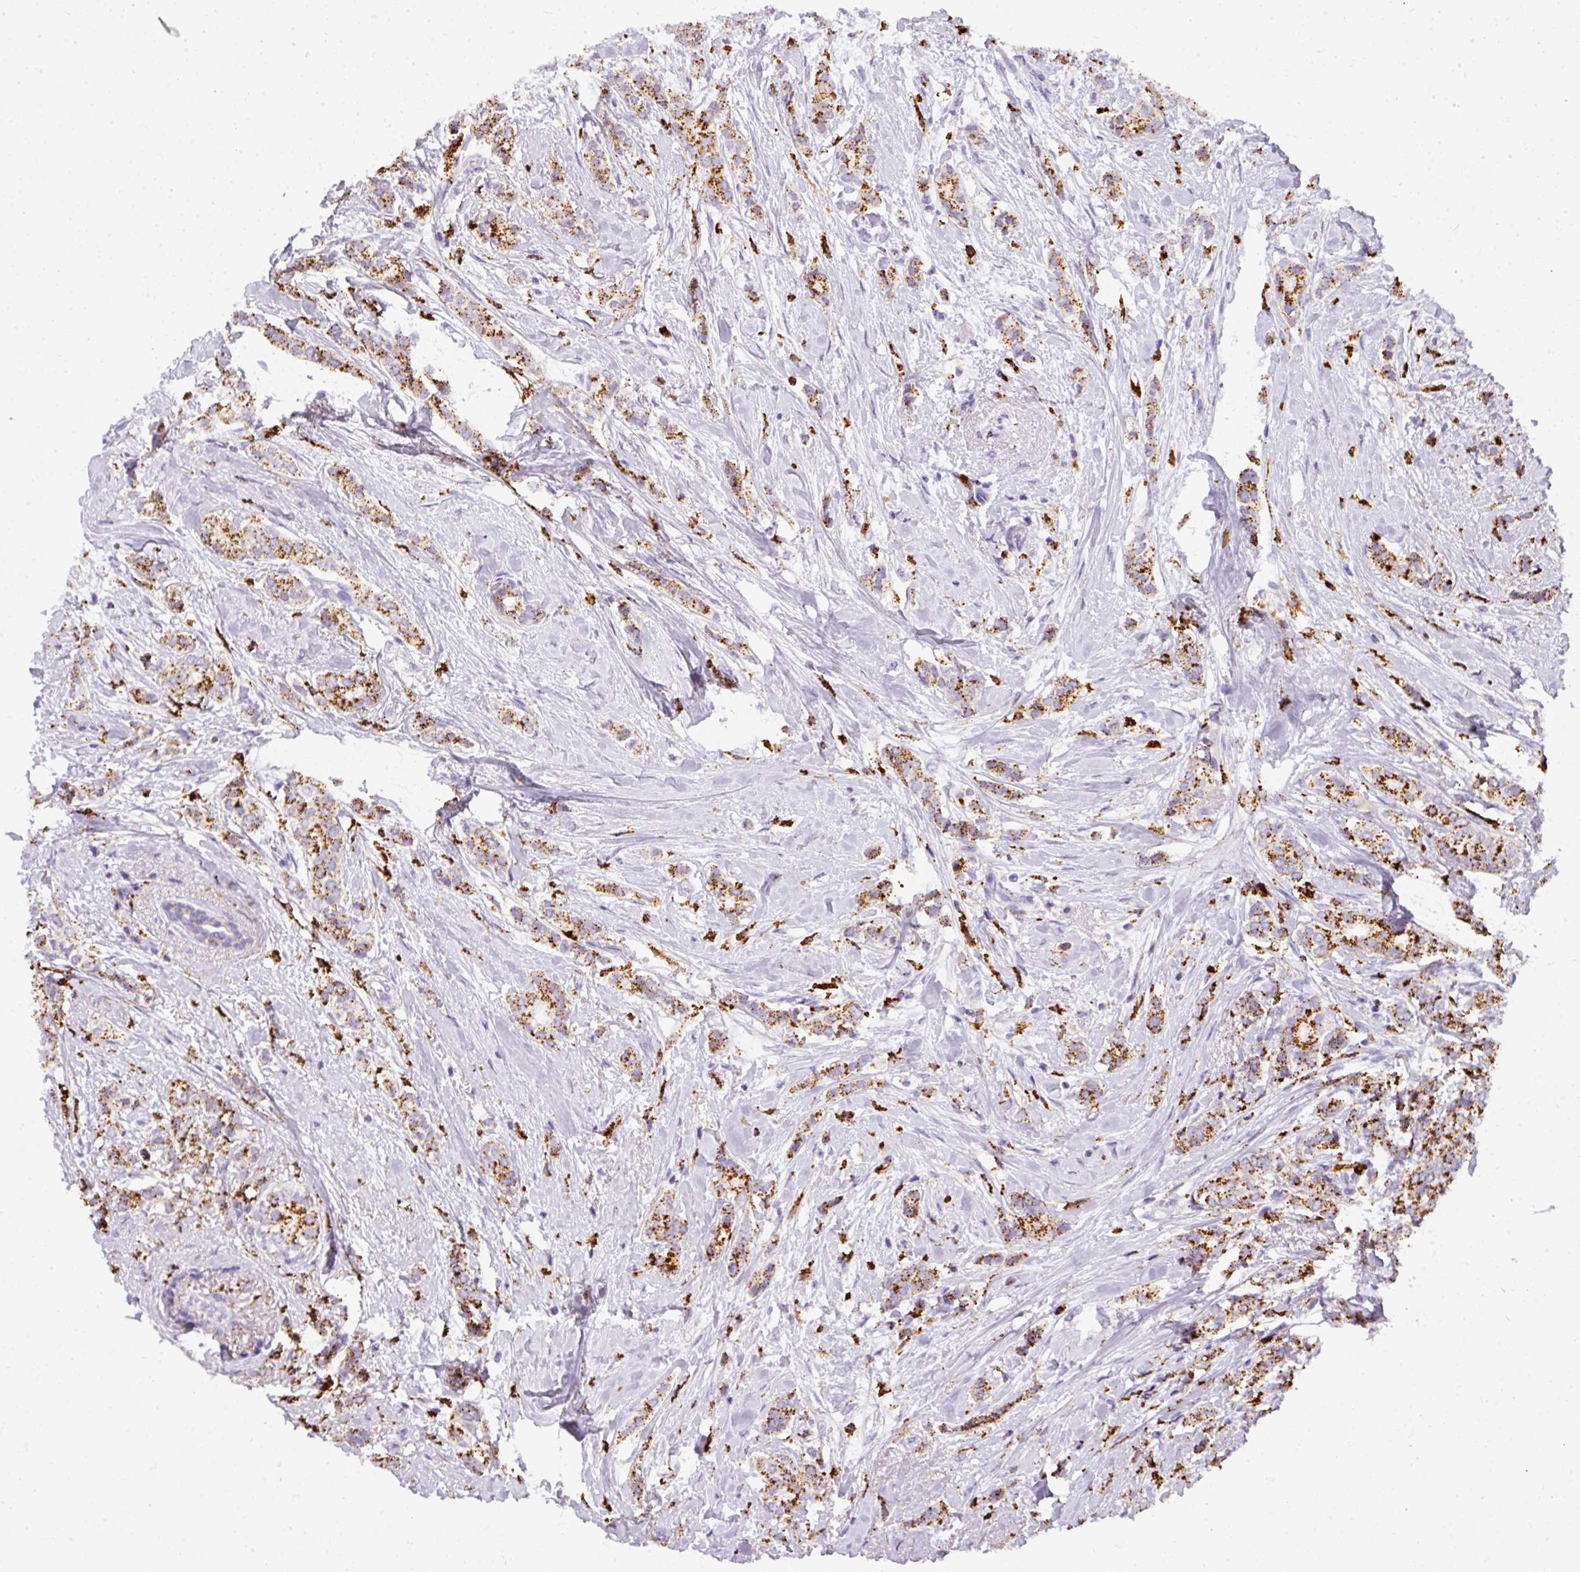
{"staining": {"intensity": "moderate", "quantity": ">75%", "location": "cytoplasmic/membranous"}, "tissue": "breast cancer", "cell_type": "Tumor cells", "image_type": "cancer", "snomed": [{"axis": "morphology", "description": "Duct carcinoma"}, {"axis": "topography", "description": "Breast"}], "caption": "Moderate cytoplasmic/membranous staining for a protein is identified in approximately >75% of tumor cells of breast intraductal carcinoma using IHC.", "gene": "MMACHC", "patient": {"sex": "female", "age": 73}}